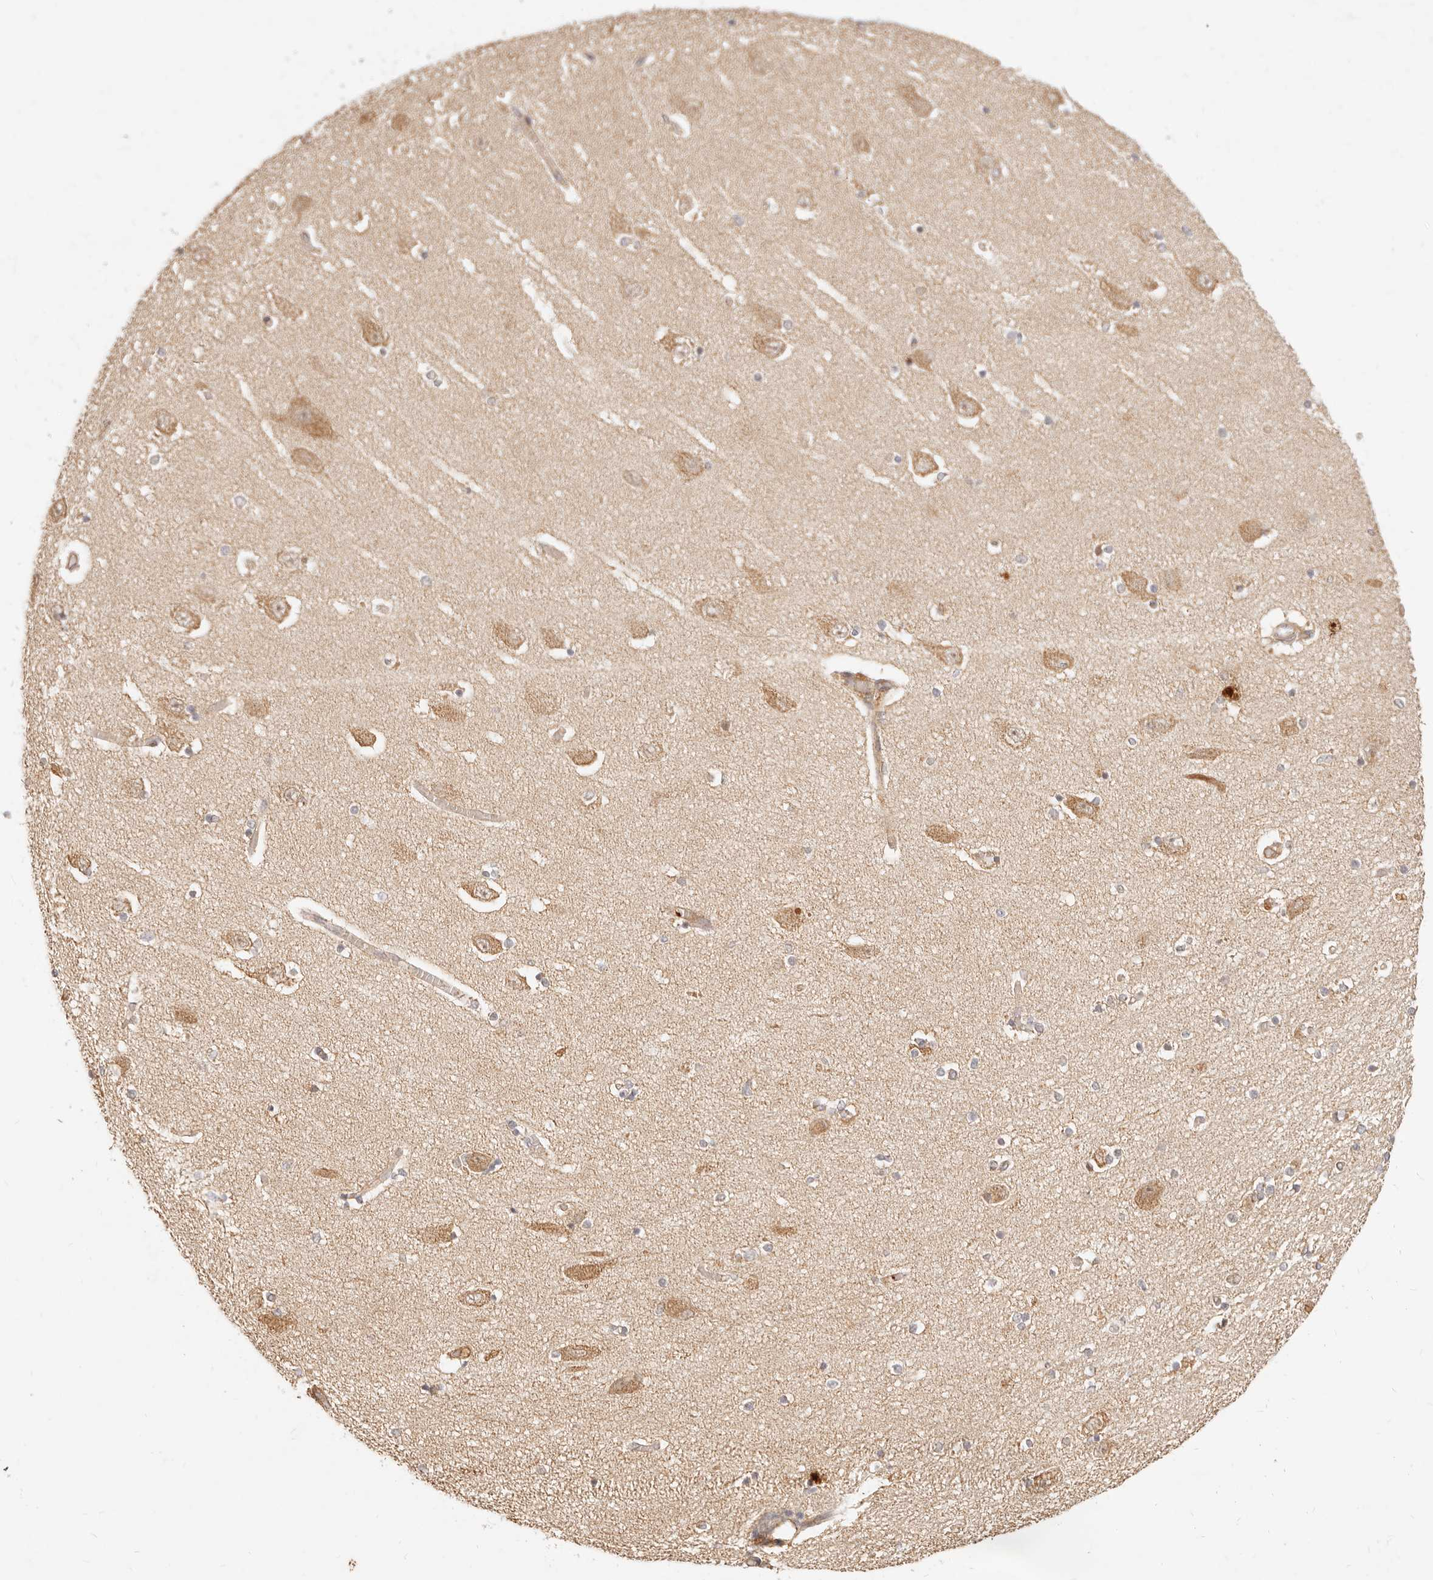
{"staining": {"intensity": "moderate", "quantity": "<25%", "location": "cytoplasmic/membranous"}, "tissue": "hippocampus", "cell_type": "Glial cells", "image_type": "normal", "snomed": [{"axis": "morphology", "description": "Normal tissue, NOS"}, {"axis": "topography", "description": "Hippocampus"}], "caption": "A photomicrograph of hippocampus stained for a protein demonstrates moderate cytoplasmic/membranous brown staining in glial cells.", "gene": "UBXN10", "patient": {"sex": "female", "age": 54}}